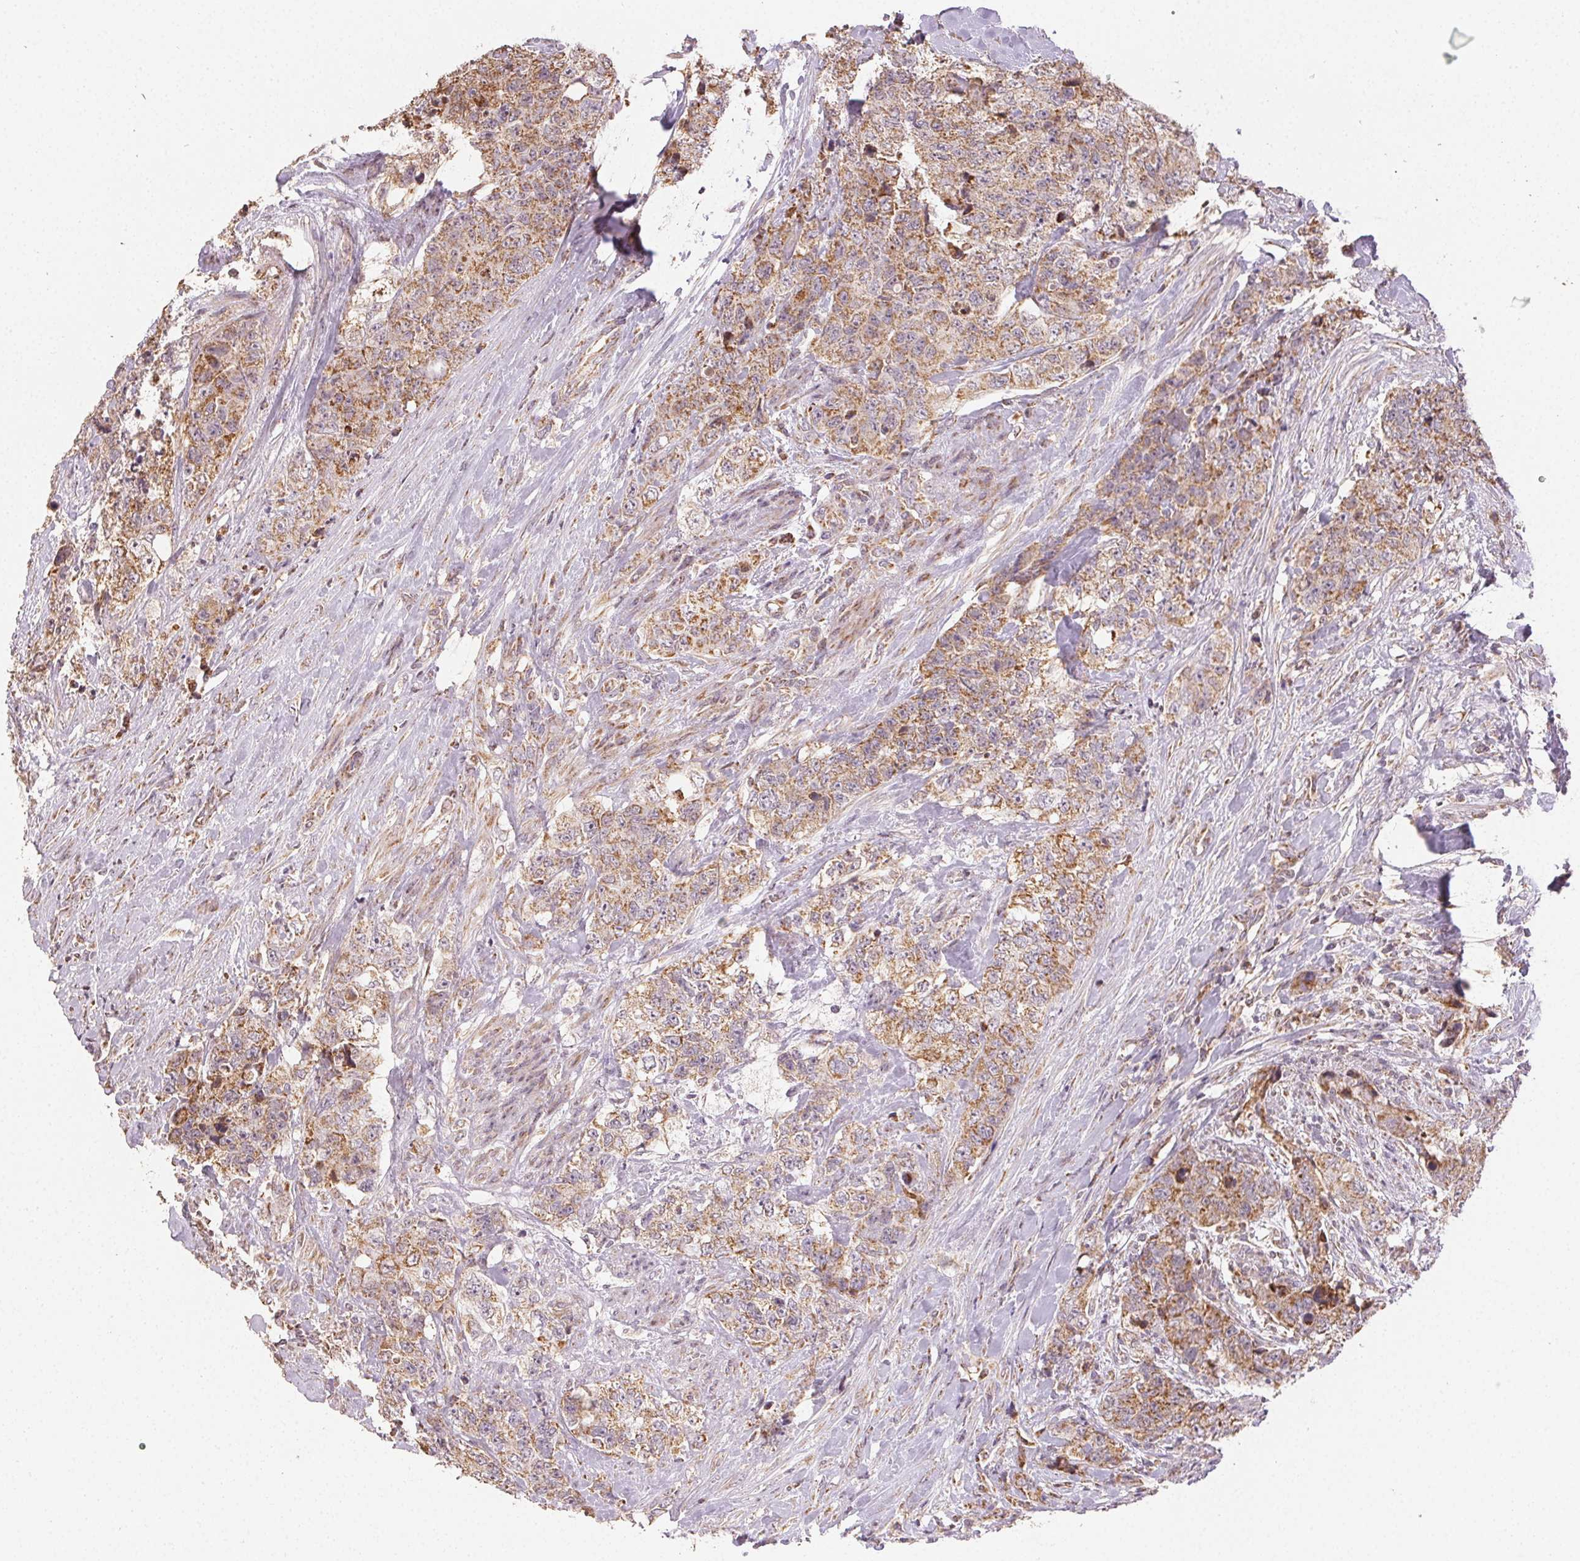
{"staining": {"intensity": "moderate", "quantity": ">75%", "location": "cytoplasmic/membranous"}, "tissue": "urothelial cancer", "cell_type": "Tumor cells", "image_type": "cancer", "snomed": [{"axis": "morphology", "description": "Urothelial carcinoma, High grade"}, {"axis": "topography", "description": "Urinary bladder"}], "caption": "An IHC photomicrograph of tumor tissue is shown. Protein staining in brown shows moderate cytoplasmic/membranous positivity in urothelial carcinoma (high-grade) within tumor cells.", "gene": "CLASP1", "patient": {"sex": "female", "age": 78}}